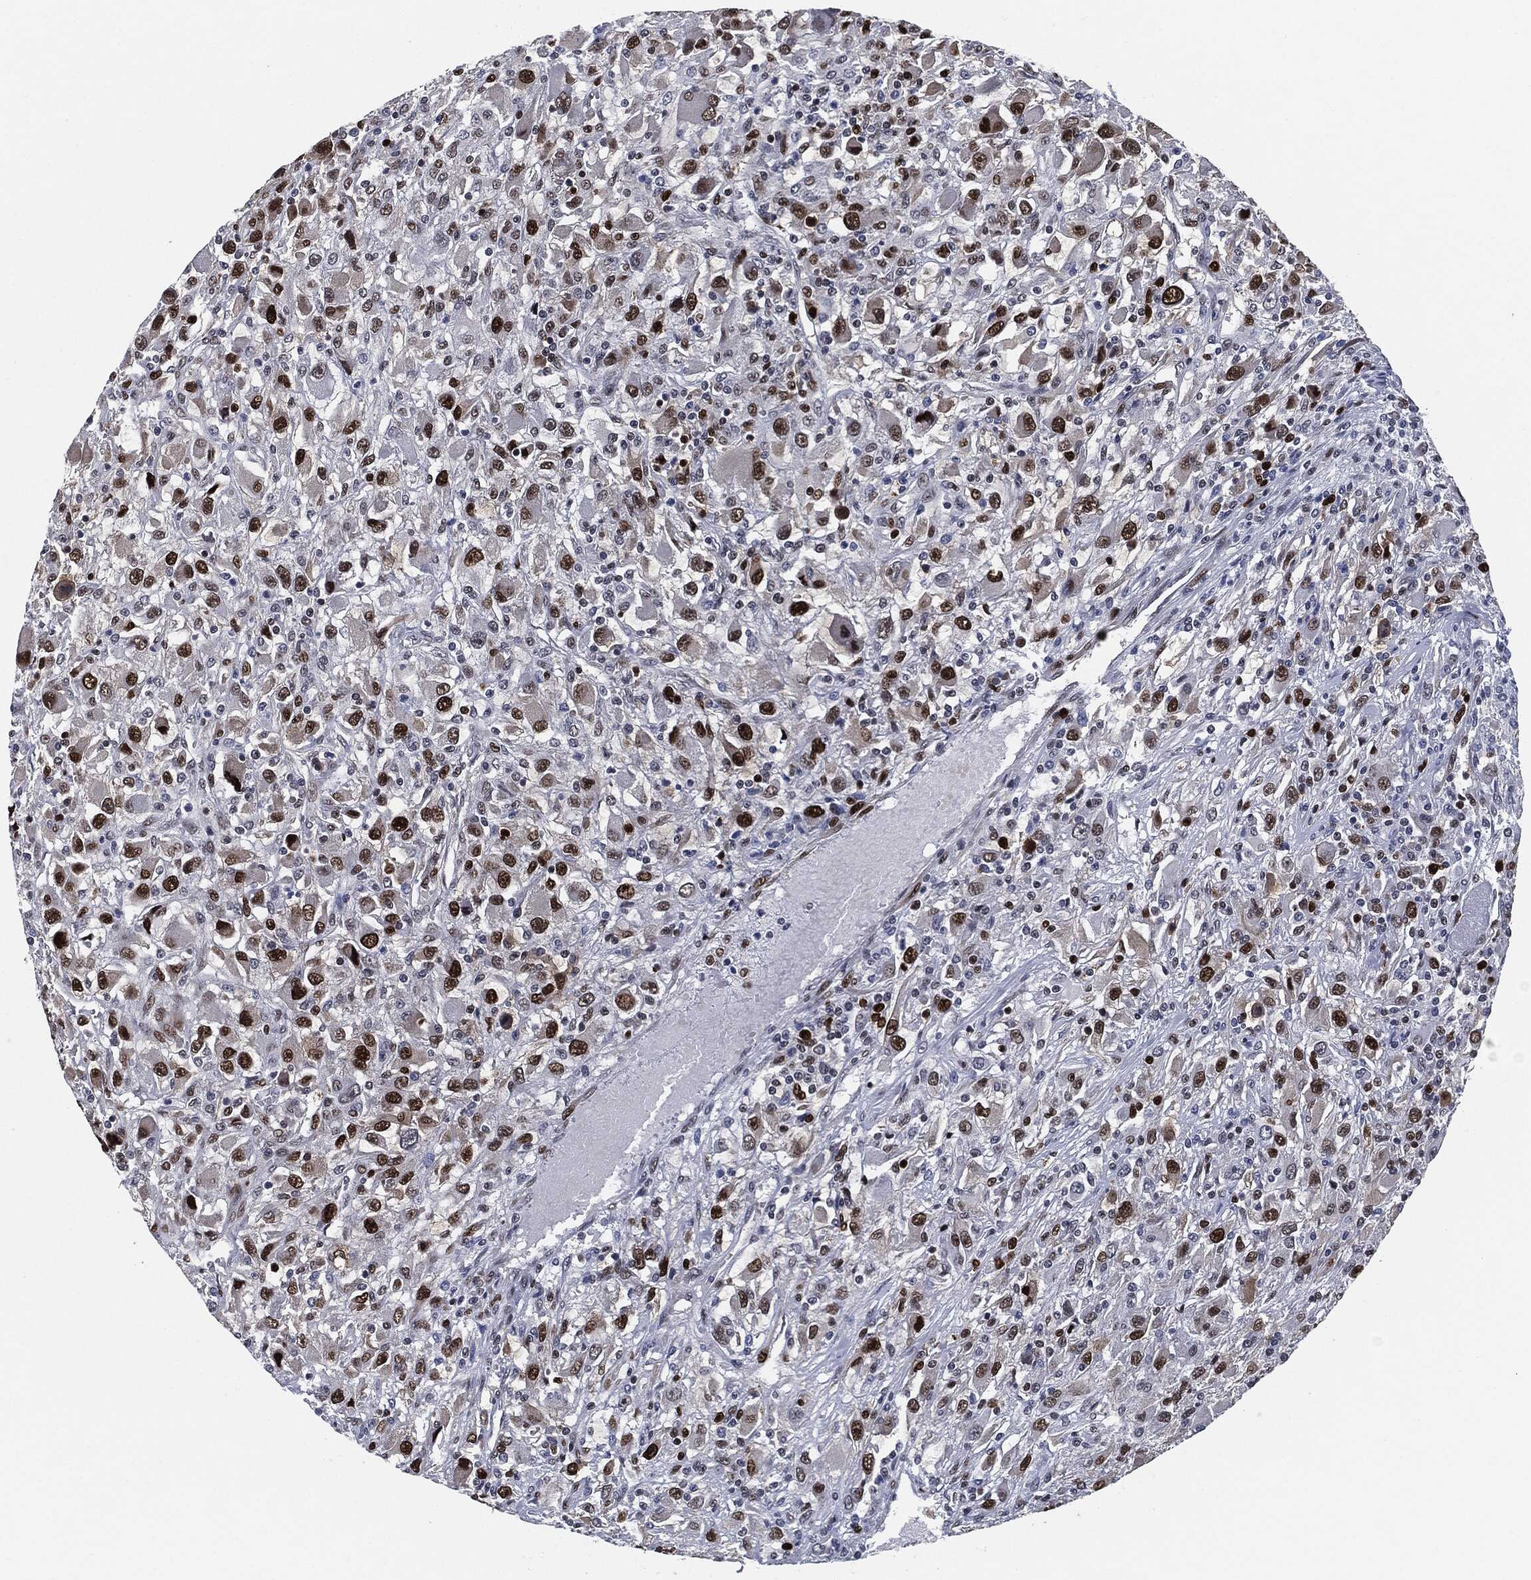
{"staining": {"intensity": "strong", "quantity": "<25%", "location": "nuclear"}, "tissue": "renal cancer", "cell_type": "Tumor cells", "image_type": "cancer", "snomed": [{"axis": "morphology", "description": "Adenocarcinoma, NOS"}, {"axis": "topography", "description": "Kidney"}], "caption": "The micrograph reveals staining of renal adenocarcinoma, revealing strong nuclear protein positivity (brown color) within tumor cells. The staining is performed using DAB (3,3'-diaminobenzidine) brown chromogen to label protein expression. The nuclei are counter-stained blue using hematoxylin.", "gene": "PCNA", "patient": {"sex": "female", "age": 67}}